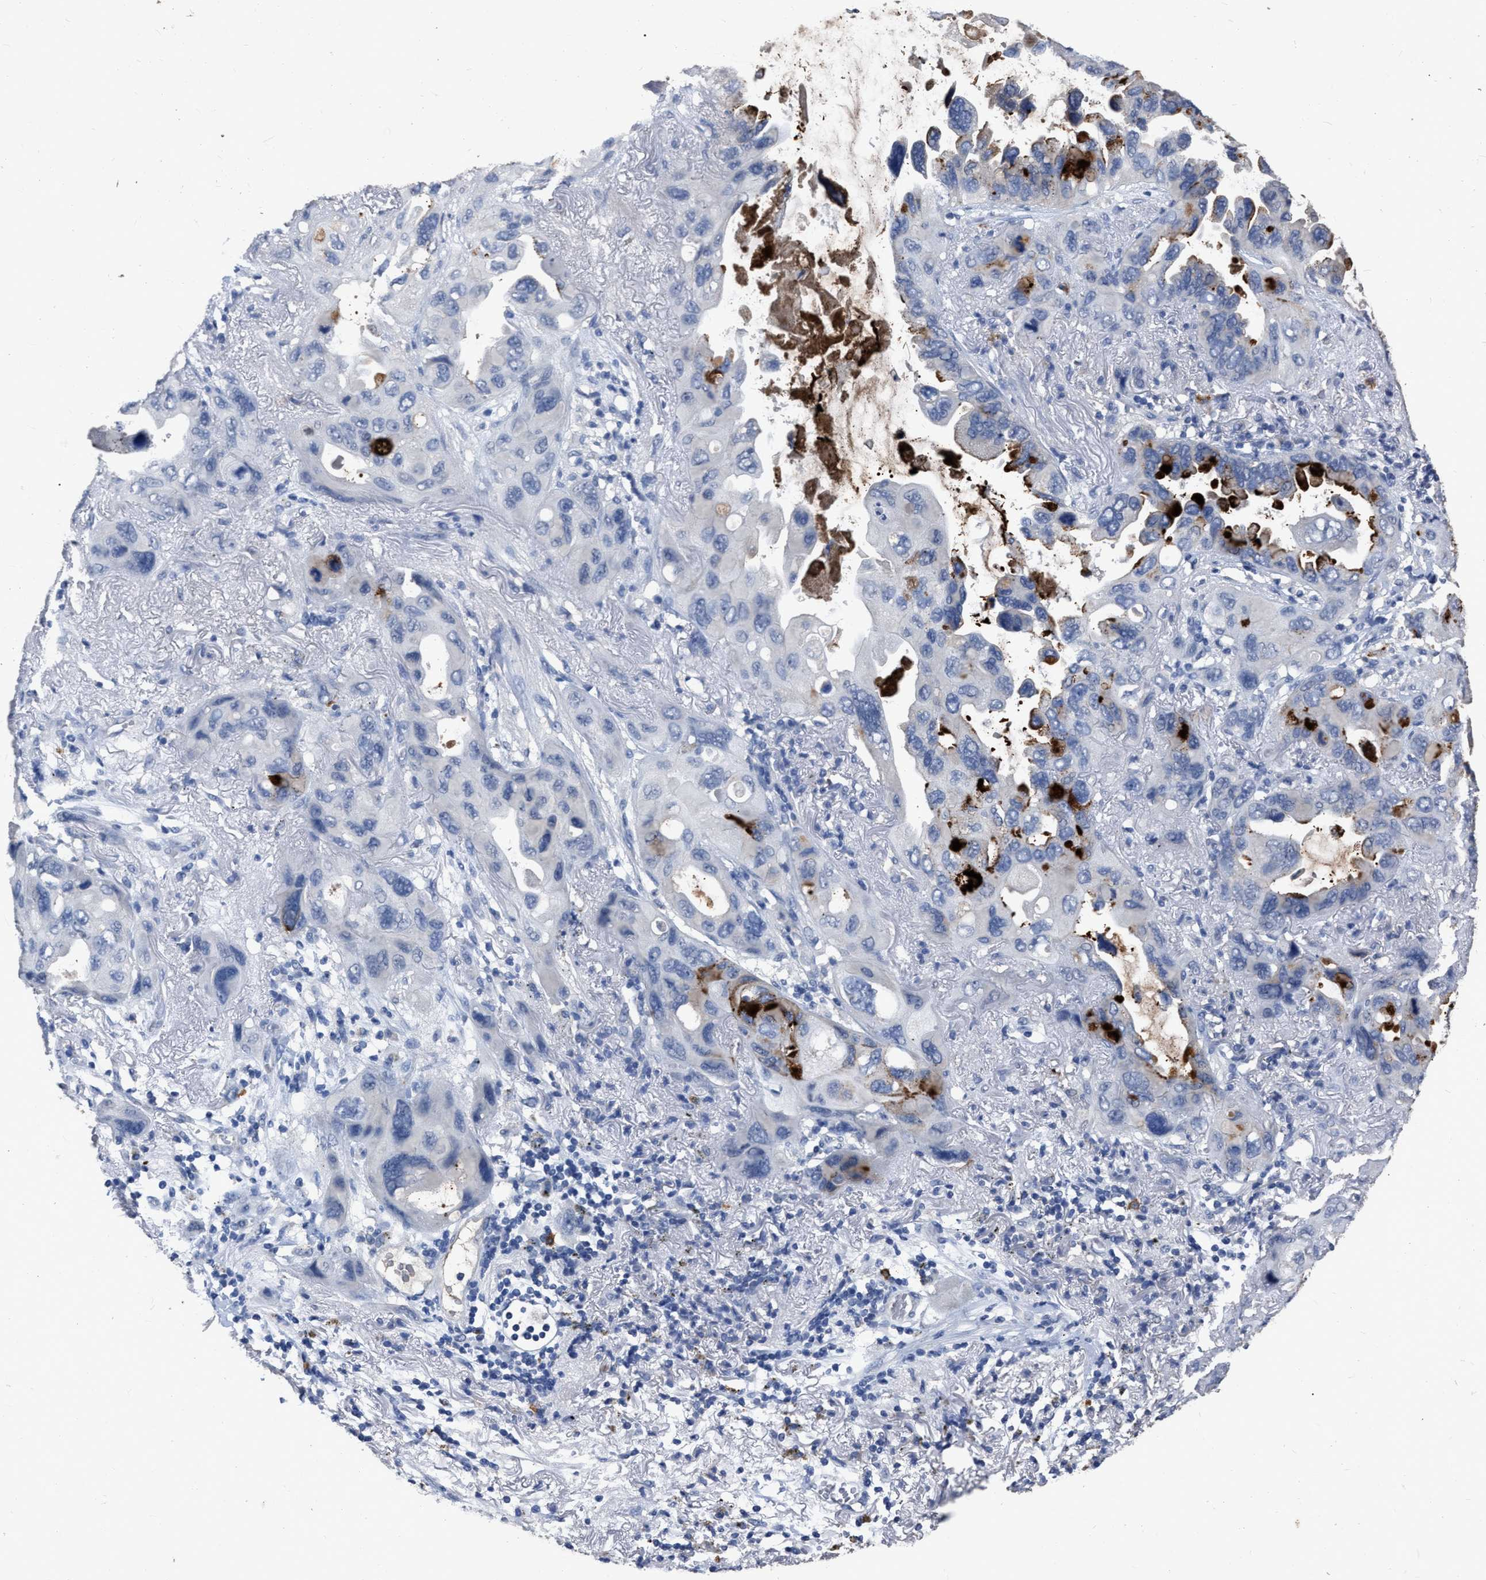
{"staining": {"intensity": "strong", "quantity": "<25%", "location": "cytoplasmic/membranous"}, "tissue": "lung cancer", "cell_type": "Tumor cells", "image_type": "cancer", "snomed": [{"axis": "morphology", "description": "Squamous cell carcinoma, NOS"}, {"axis": "topography", "description": "Lung"}], "caption": "Immunohistochemistry staining of lung cancer, which displays medium levels of strong cytoplasmic/membranous expression in approximately <25% of tumor cells indicating strong cytoplasmic/membranous protein positivity. The staining was performed using DAB (brown) for protein detection and nuclei were counterstained in hematoxylin (blue).", "gene": "HABP2", "patient": {"sex": "female", "age": 73}}